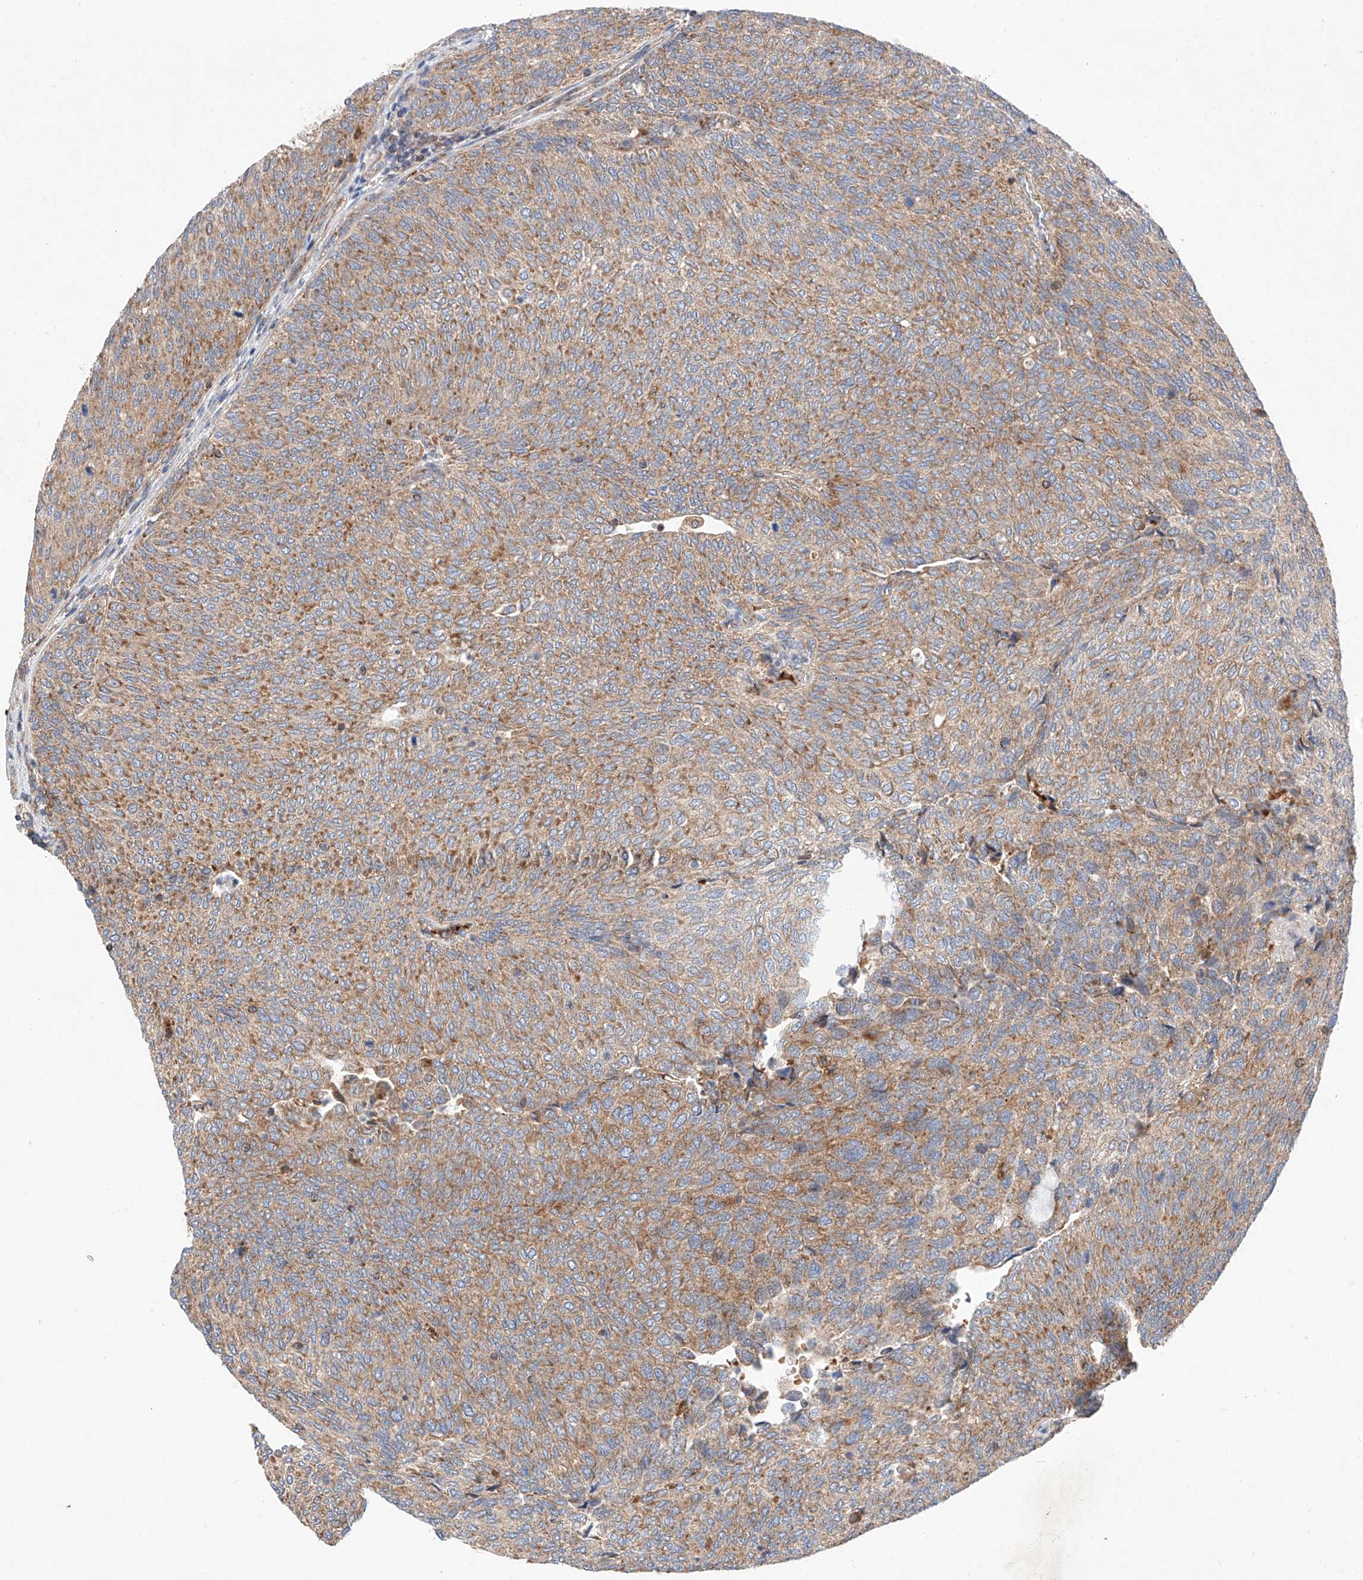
{"staining": {"intensity": "moderate", "quantity": ">75%", "location": "cytoplasmic/membranous"}, "tissue": "urothelial cancer", "cell_type": "Tumor cells", "image_type": "cancer", "snomed": [{"axis": "morphology", "description": "Urothelial carcinoma, Low grade"}, {"axis": "topography", "description": "Urinary bladder"}], "caption": "Low-grade urothelial carcinoma tissue demonstrates moderate cytoplasmic/membranous positivity in approximately >75% of tumor cells, visualized by immunohistochemistry.", "gene": "NR1D1", "patient": {"sex": "female", "age": 79}}